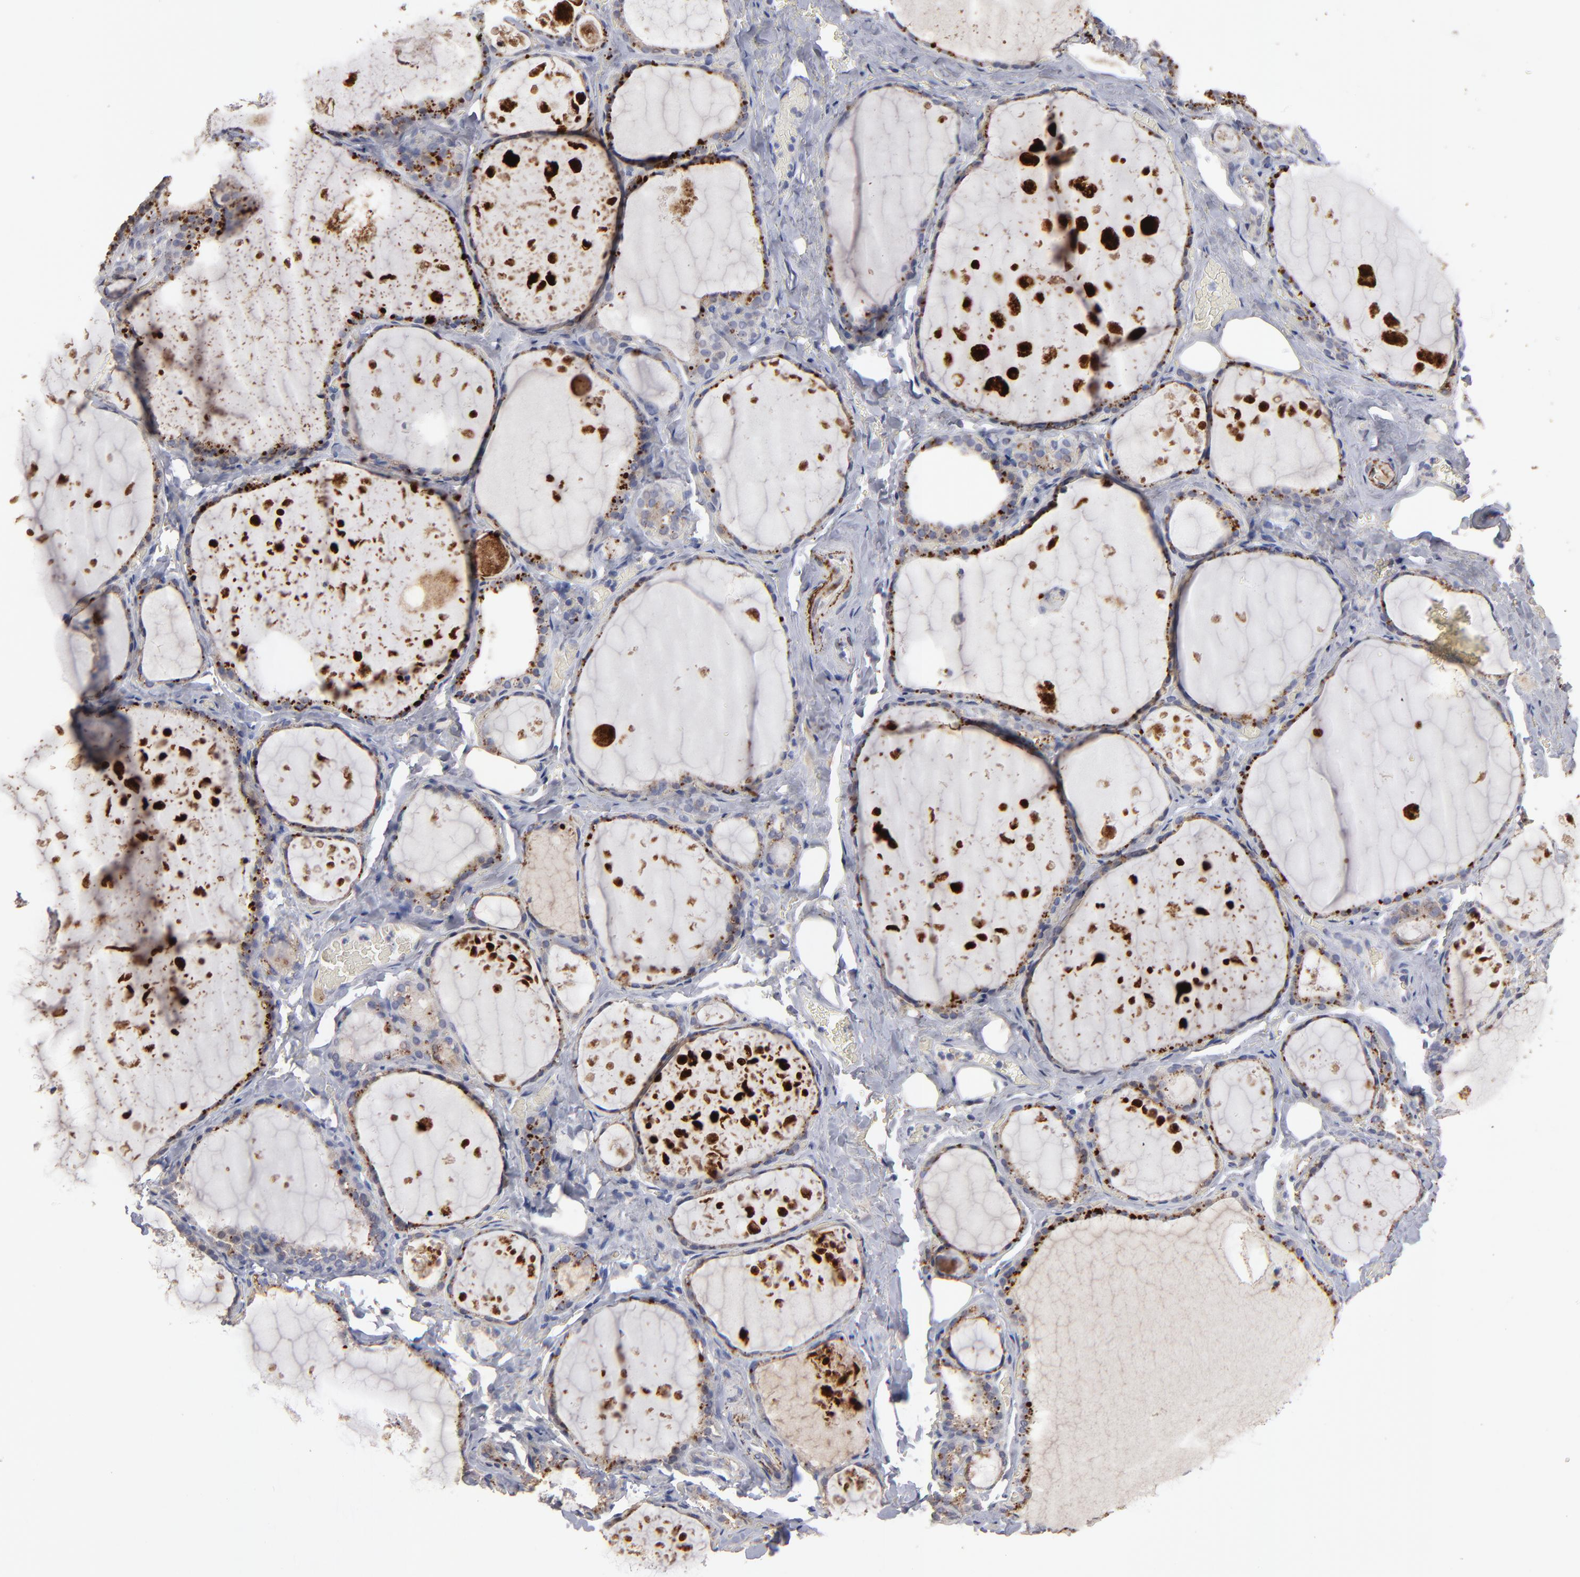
{"staining": {"intensity": "moderate", "quantity": "25%-75%", "location": "cytoplasmic/membranous"}, "tissue": "thyroid gland", "cell_type": "Glandular cells", "image_type": "normal", "snomed": [{"axis": "morphology", "description": "Normal tissue, NOS"}, {"axis": "topography", "description": "Thyroid gland"}], "caption": "Protein expression analysis of normal thyroid gland demonstrates moderate cytoplasmic/membranous staining in about 25%-75% of glandular cells.", "gene": "GPM6B", "patient": {"sex": "male", "age": 61}}